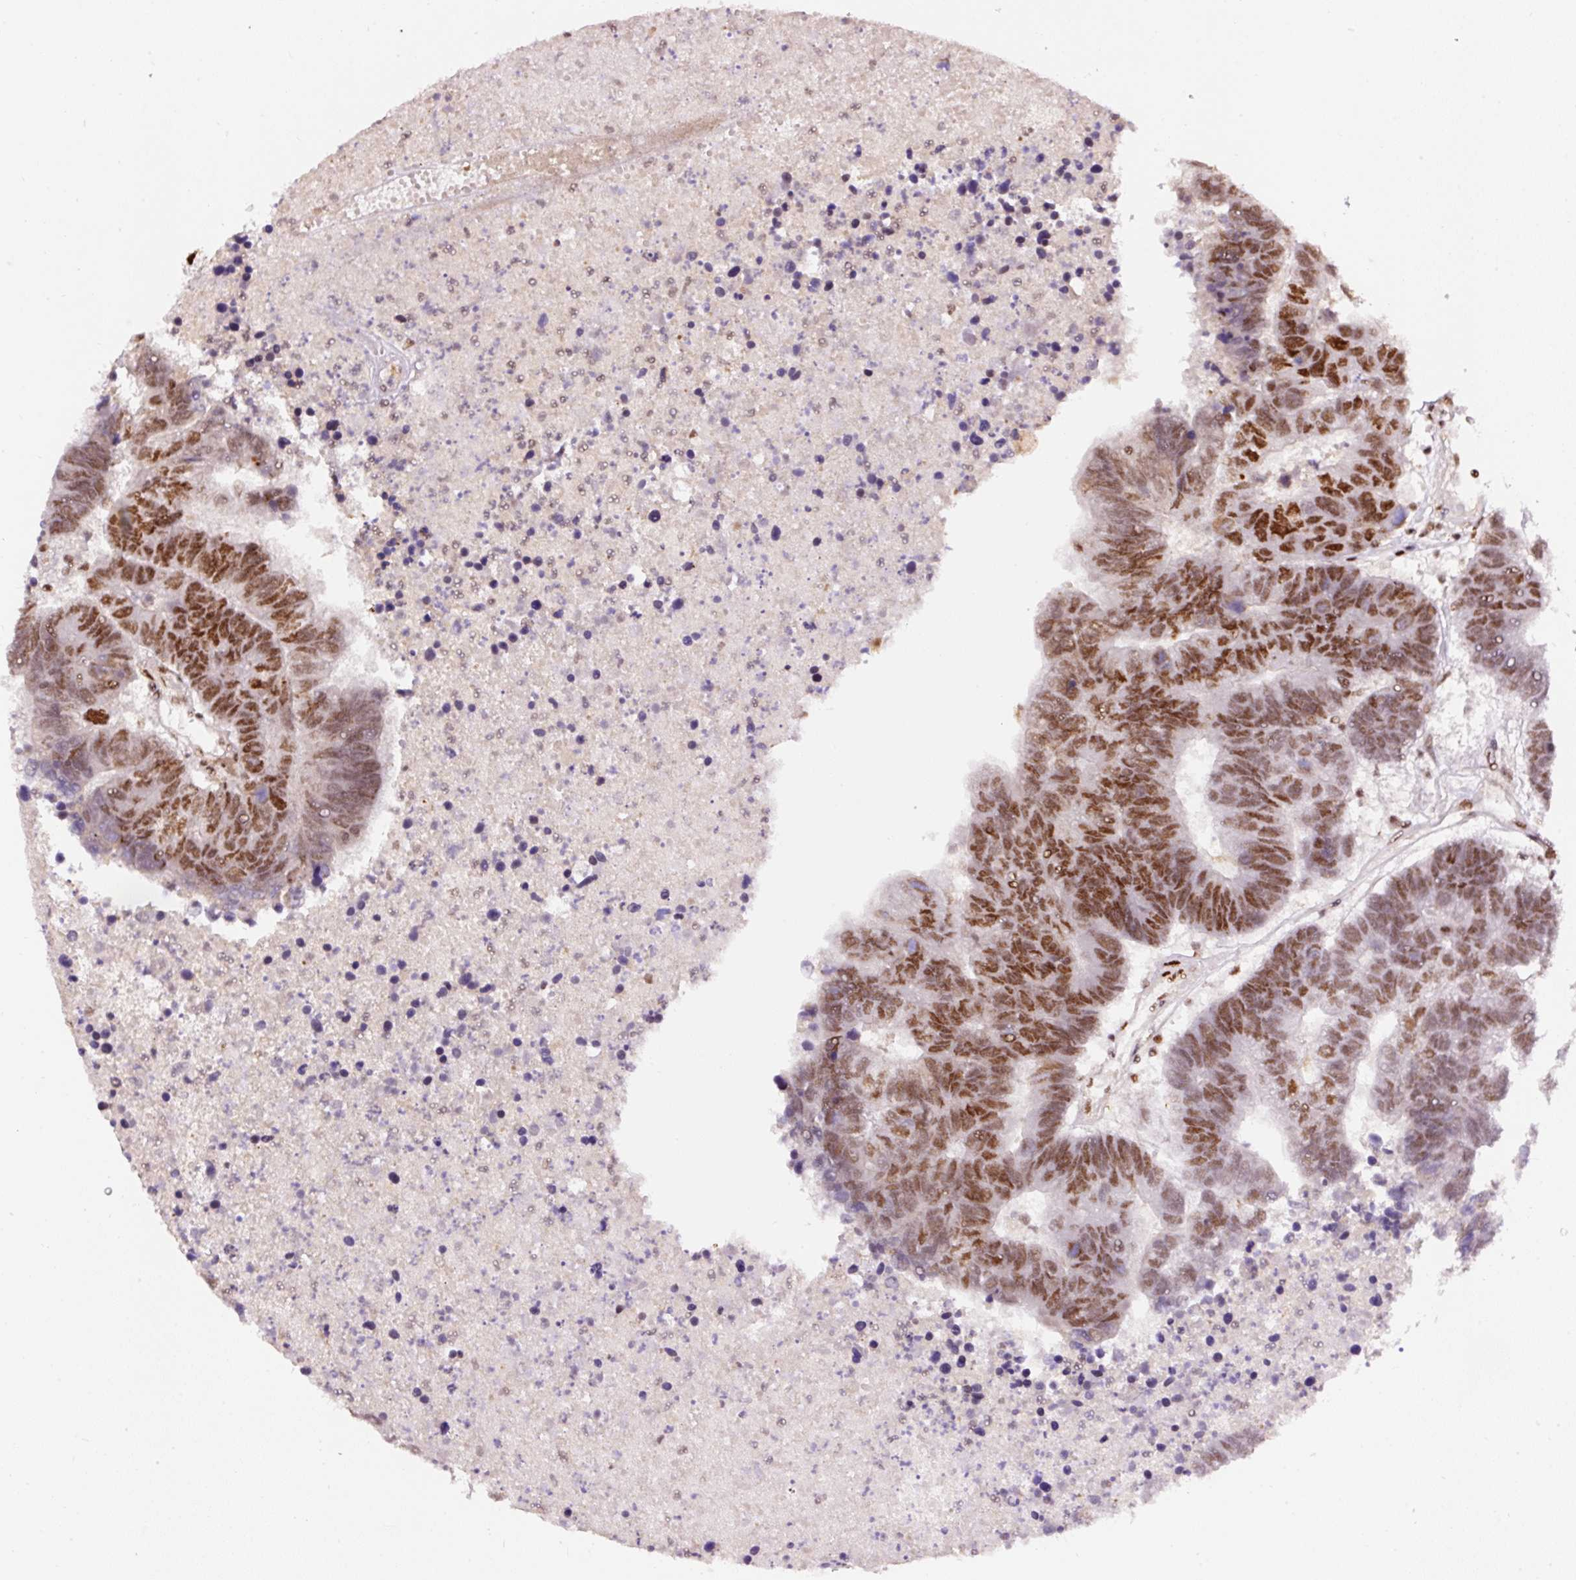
{"staining": {"intensity": "strong", "quantity": "25%-75%", "location": "nuclear"}, "tissue": "colorectal cancer", "cell_type": "Tumor cells", "image_type": "cancer", "snomed": [{"axis": "morphology", "description": "Adenocarcinoma, NOS"}, {"axis": "topography", "description": "Colon"}], "caption": "DAB (3,3'-diaminobenzidine) immunohistochemical staining of colorectal cancer (adenocarcinoma) exhibits strong nuclear protein staining in about 25%-75% of tumor cells.", "gene": "HNRNPC", "patient": {"sex": "female", "age": 48}}